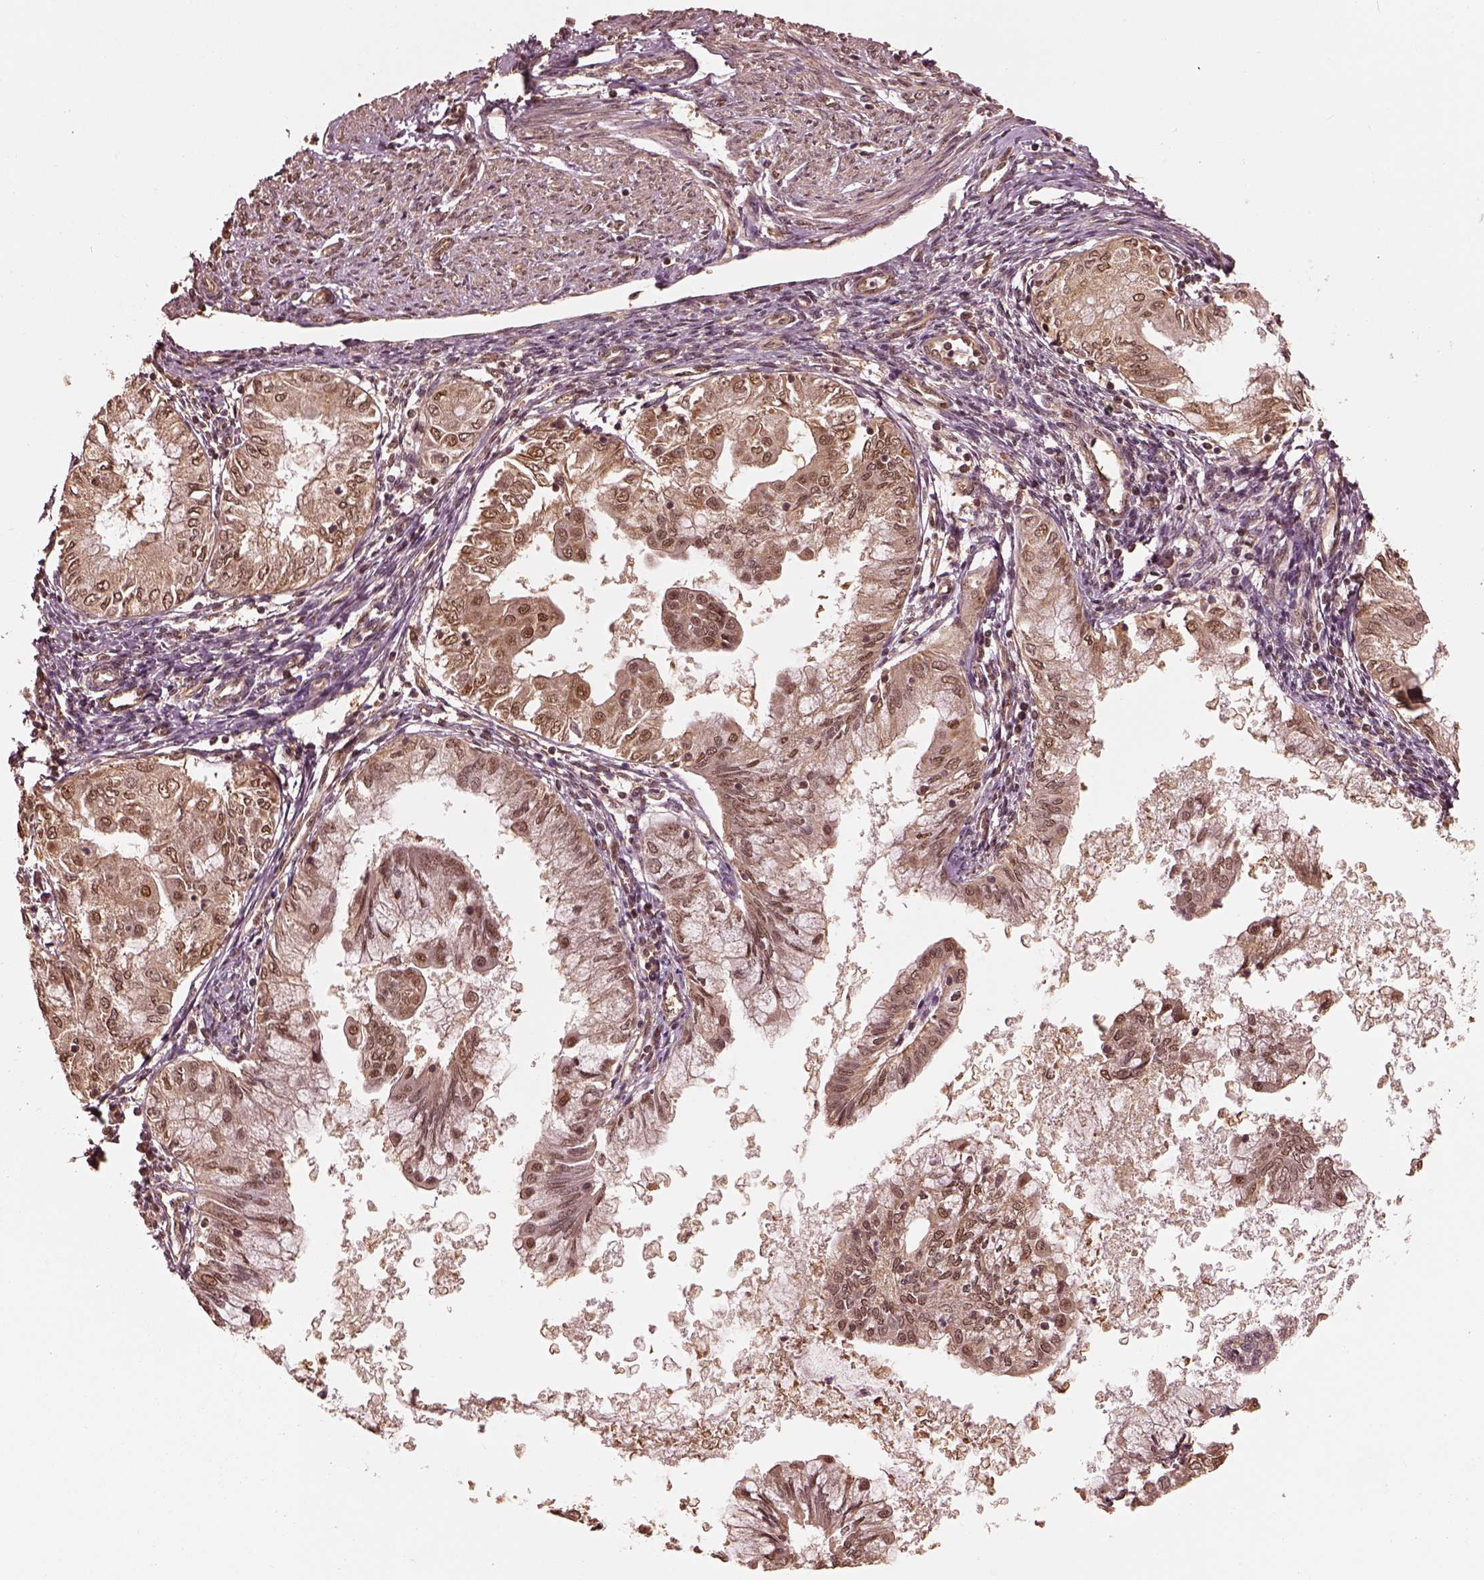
{"staining": {"intensity": "moderate", "quantity": "25%-75%", "location": "cytoplasmic/membranous,nuclear"}, "tissue": "endometrial cancer", "cell_type": "Tumor cells", "image_type": "cancer", "snomed": [{"axis": "morphology", "description": "Adenocarcinoma, NOS"}, {"axis": "topography", "description": "Endometrium"}], "caption": "Endometrial cancer (adenocarcinoma) stained with a brown dye shows moderate cytoplasmic/membranous and nuclear positive expression in about 25%-75% of tumor cells.", "gene": "PSMC5", "patient": {"sex": "female", "age": 68}}